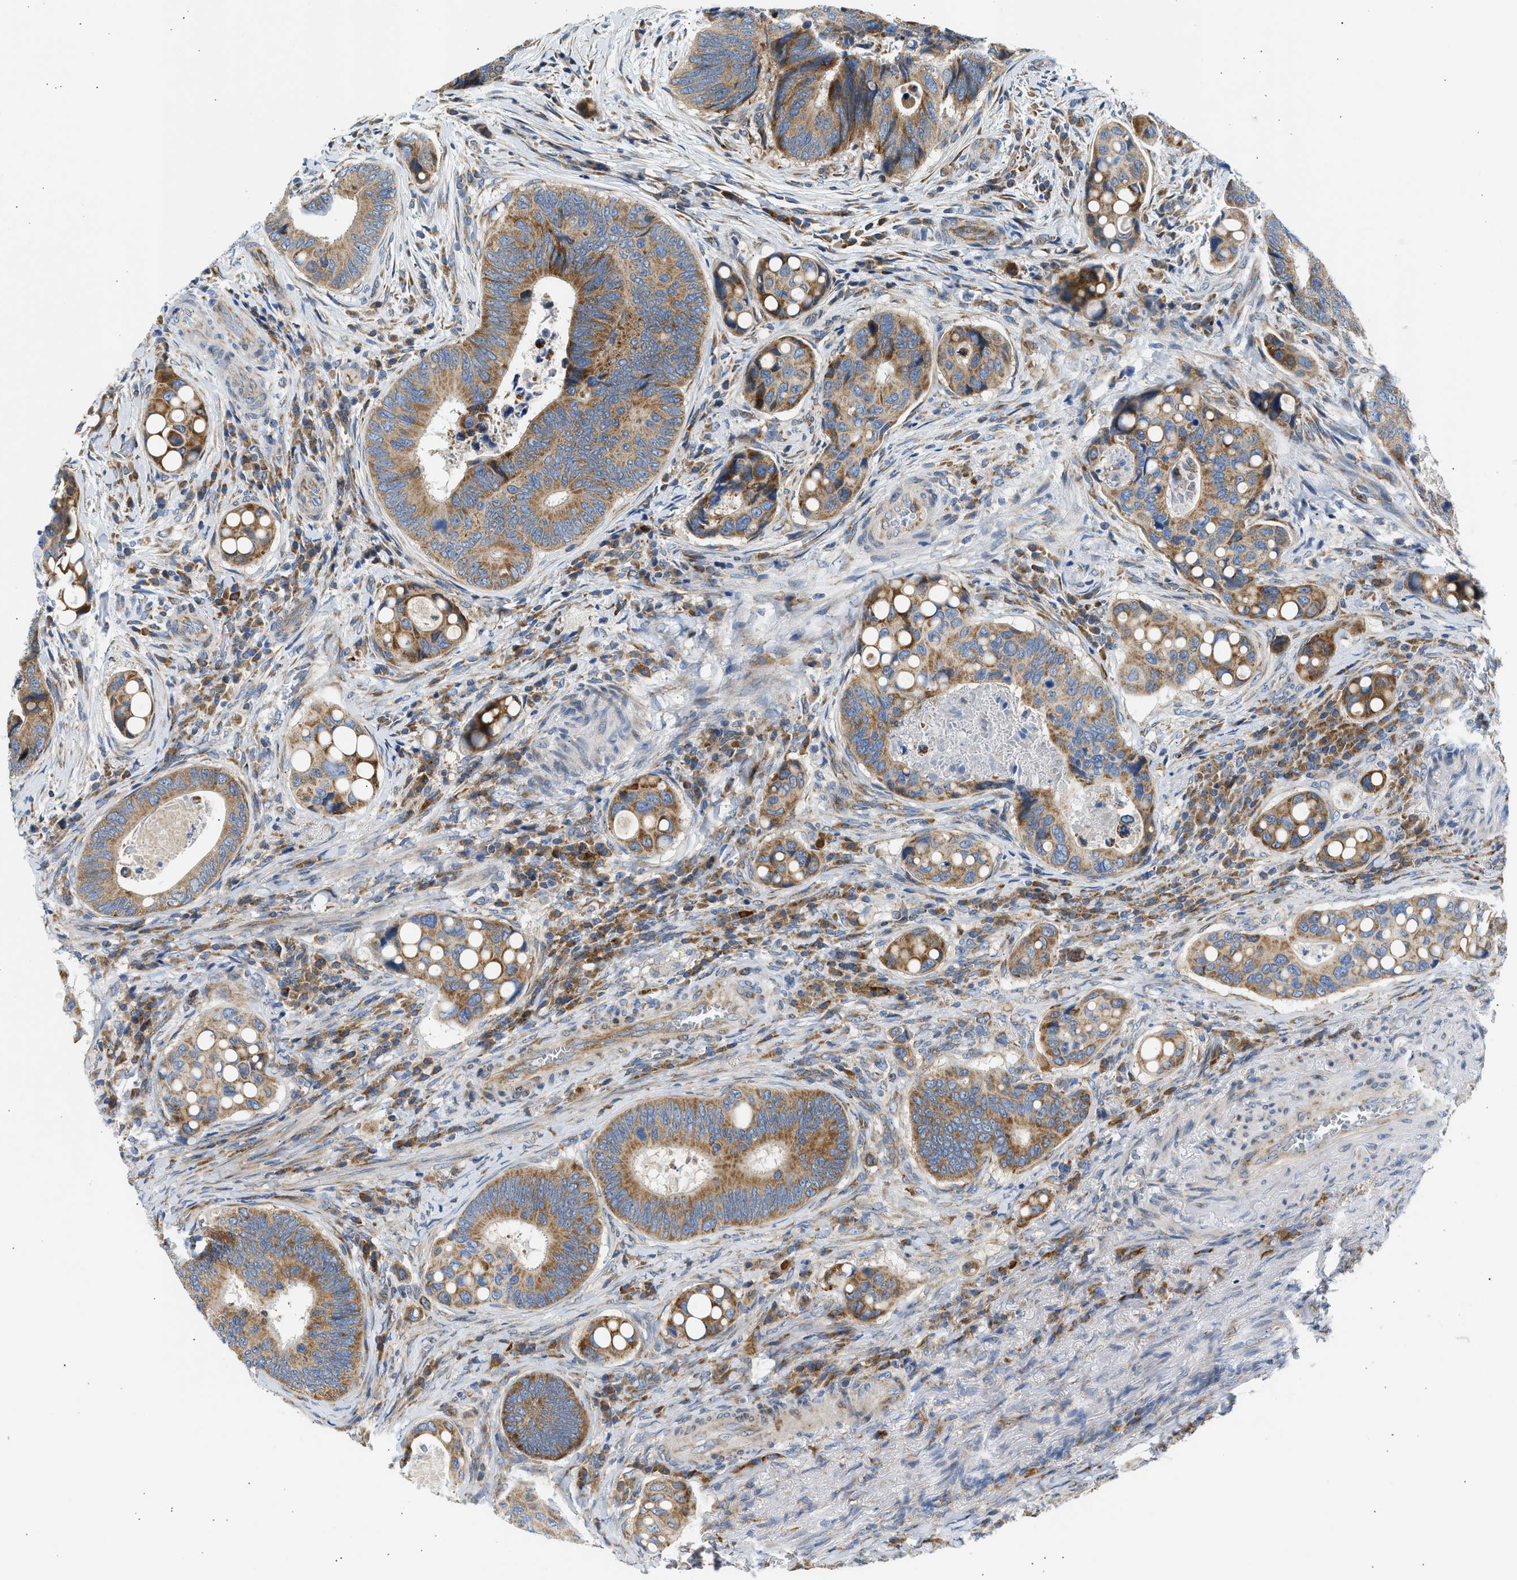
{"staining": {"intensity": "moderate", "quantity": ">75%", "location": "cytoplasmic/membranous"}, "tissue": "colorectal cancer", "cell_type": "Tumor cells", "image_type": "cancer", "snomed": [{"axis": "morphology", "description": "Inflammation, NOS"}, {"axis": "morphology", "description": "Adenocarcinoma, NOS"}, {"axis": "topography", "description": "Colon"}], "caption": "Protein staining of colorectal adenocarcinoma tissue reveals moderate cytoplasmic/membranous expression in about >75% of tumor cells.", "gene": "CAMKK2", "patient": {"sex": "male", "age": 72}}